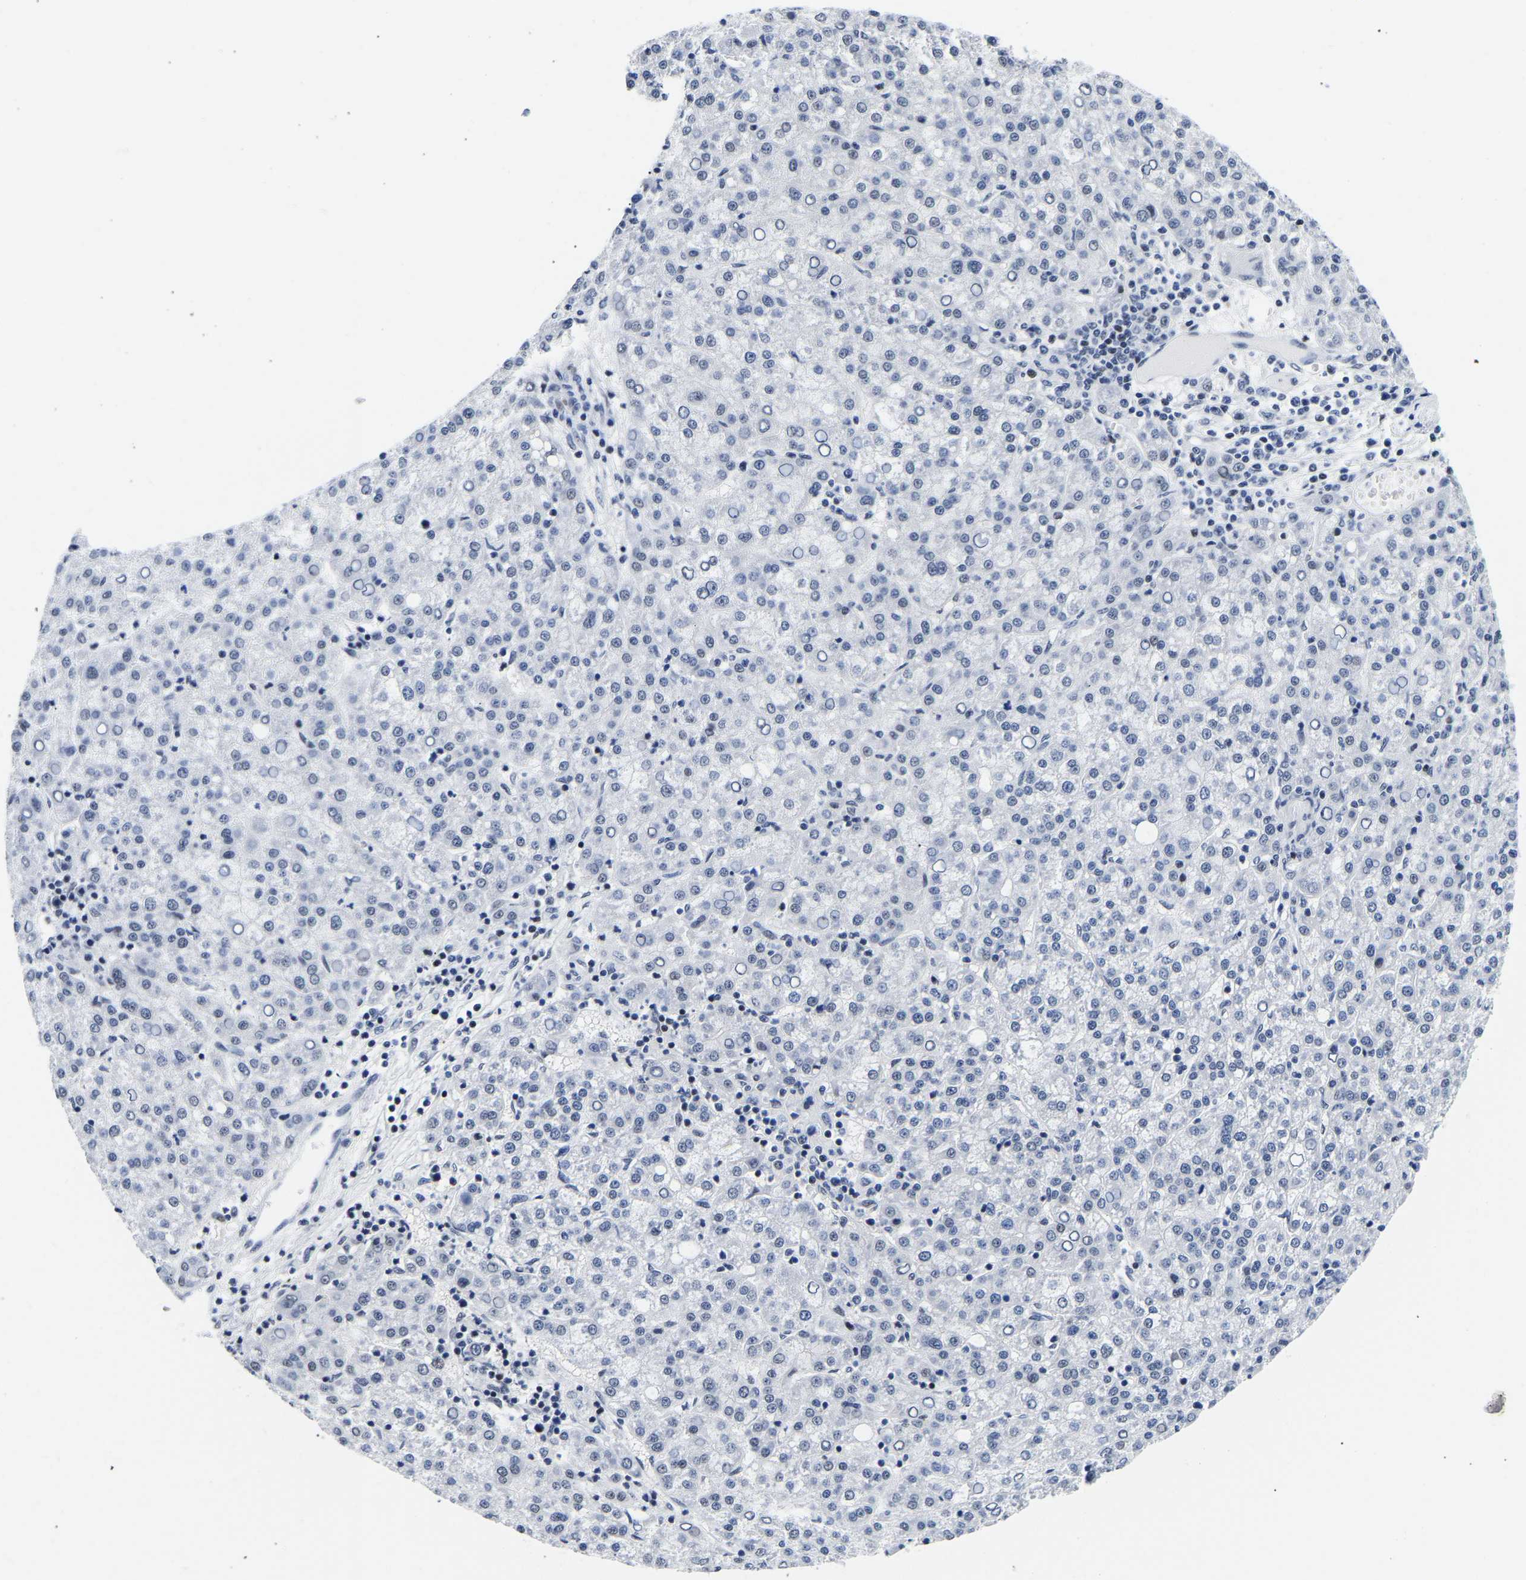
{"staining": {"intensity": "negative", "quantity": "none", "location": "none"}, "tissue": "liver cancer", "cell_type": "Tumor cells", "image_type": "cancer", "snomed": [{"axis": "morphology", "description": "Carcinoma, Hepatocellular, NOS"}, {"axis": "topography", "description": "Liver"}], "caption": "There is no significant expression in tumor cells of liver hepatocellular carcinoma. (Stains: DAB (3,3'-diaminobenzidine) immunohistochemistry (IHC) with hematoxylin counter stain, Microscopy: brightfield microscopy at high magnification).", "gene": "PTRHD1", "patient": {"sex": "female", "age": 58}}